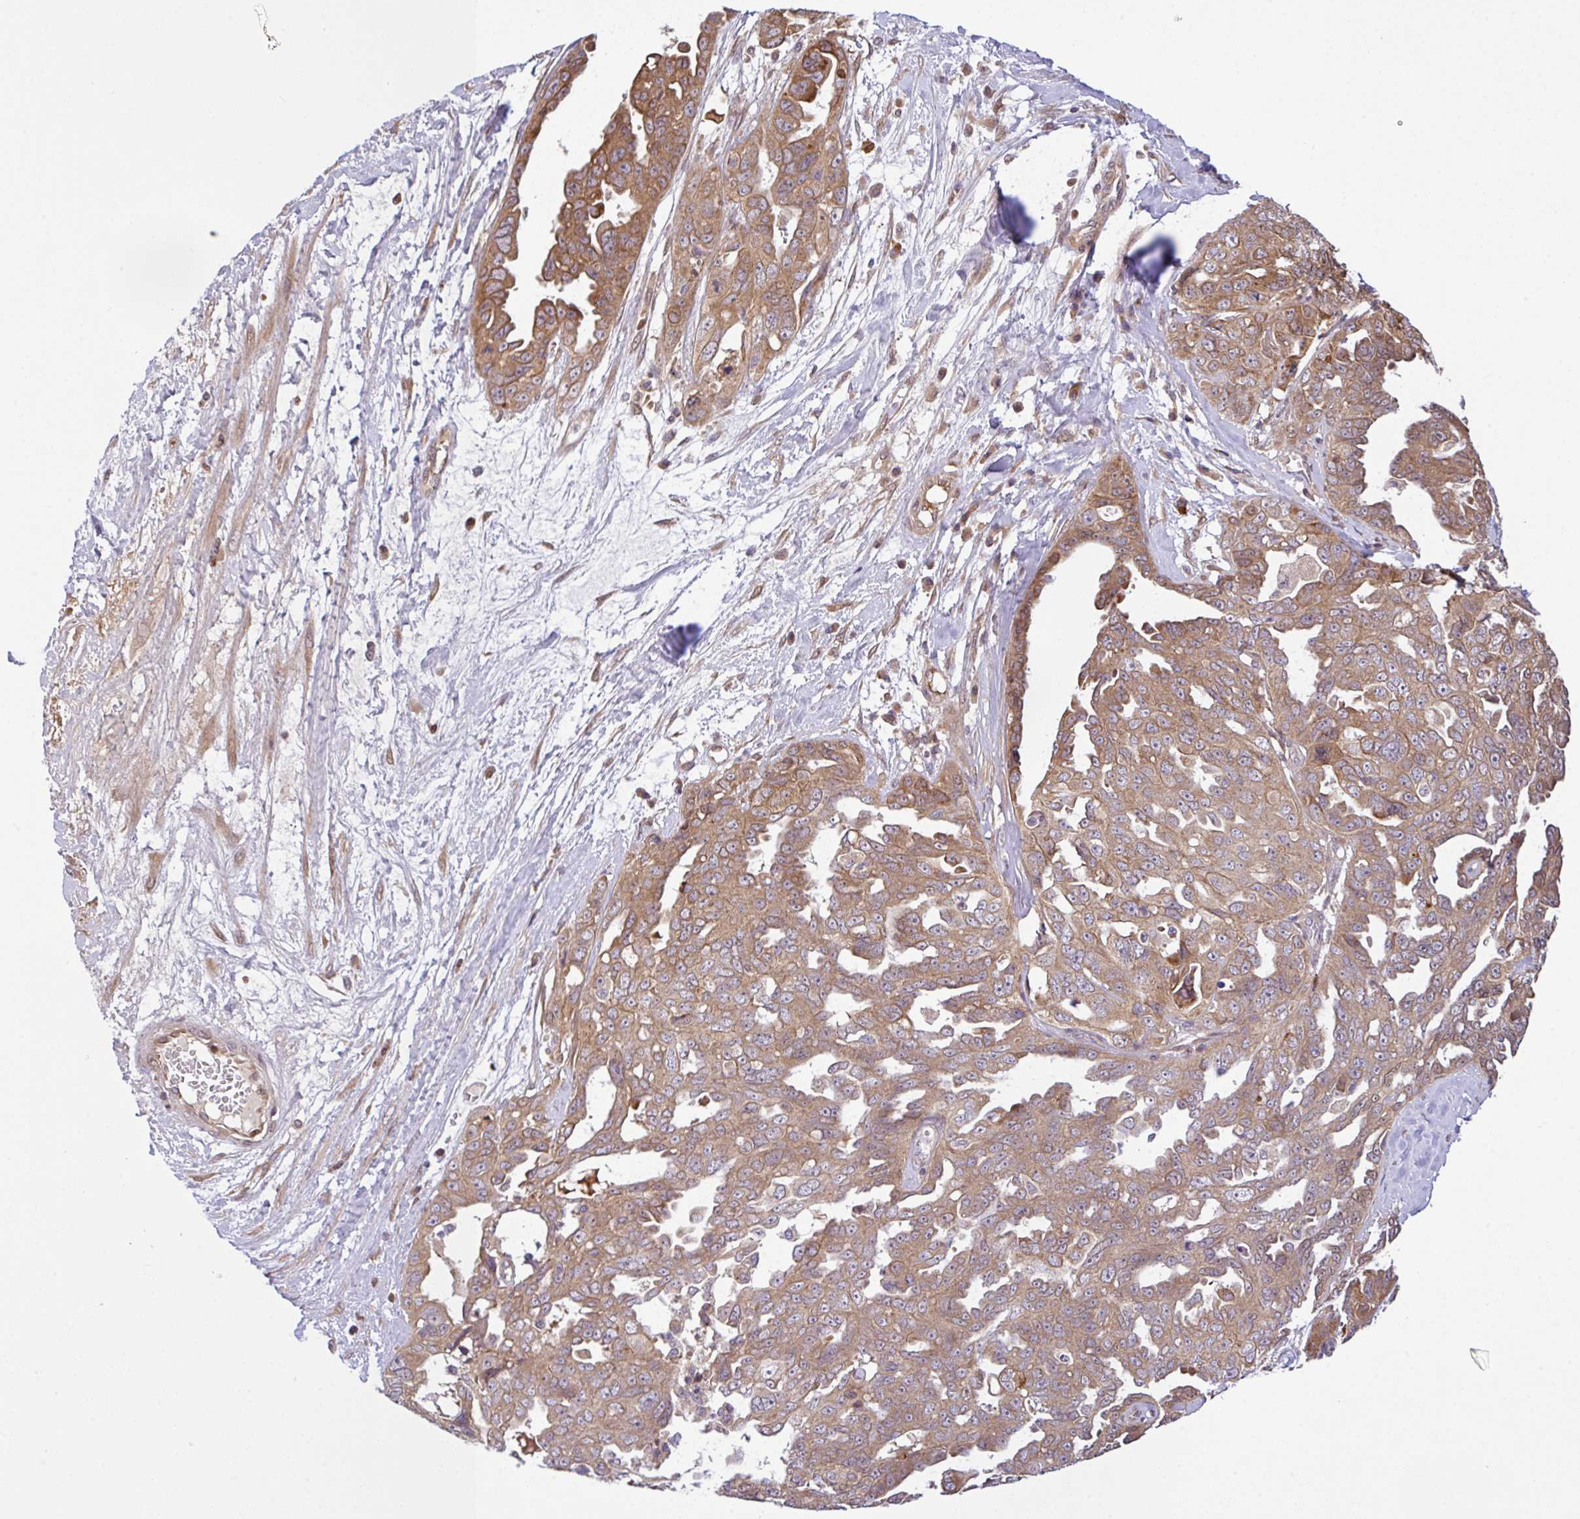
{"staining": {"intensity": "moderate", "quantity": ">75%", "location": "cytoplasmic/membranous"}, "tissue": "ovarian cancer", "cell_type": "Tumor cells", "image_type": "cancer", "snomed": [{"axis": "morphology", "description": "Carcinoma, endometroid"}, {"axis": "topography", "description": "Ovary"}], "caption": "Protein analysis of ovarian cancer tissue exhibits moderate cytoplasmic/membranous positivity in about >75% of tumor cells.", "gene": "UBE4A", "patient": {"sex": "female", "age": 70}}